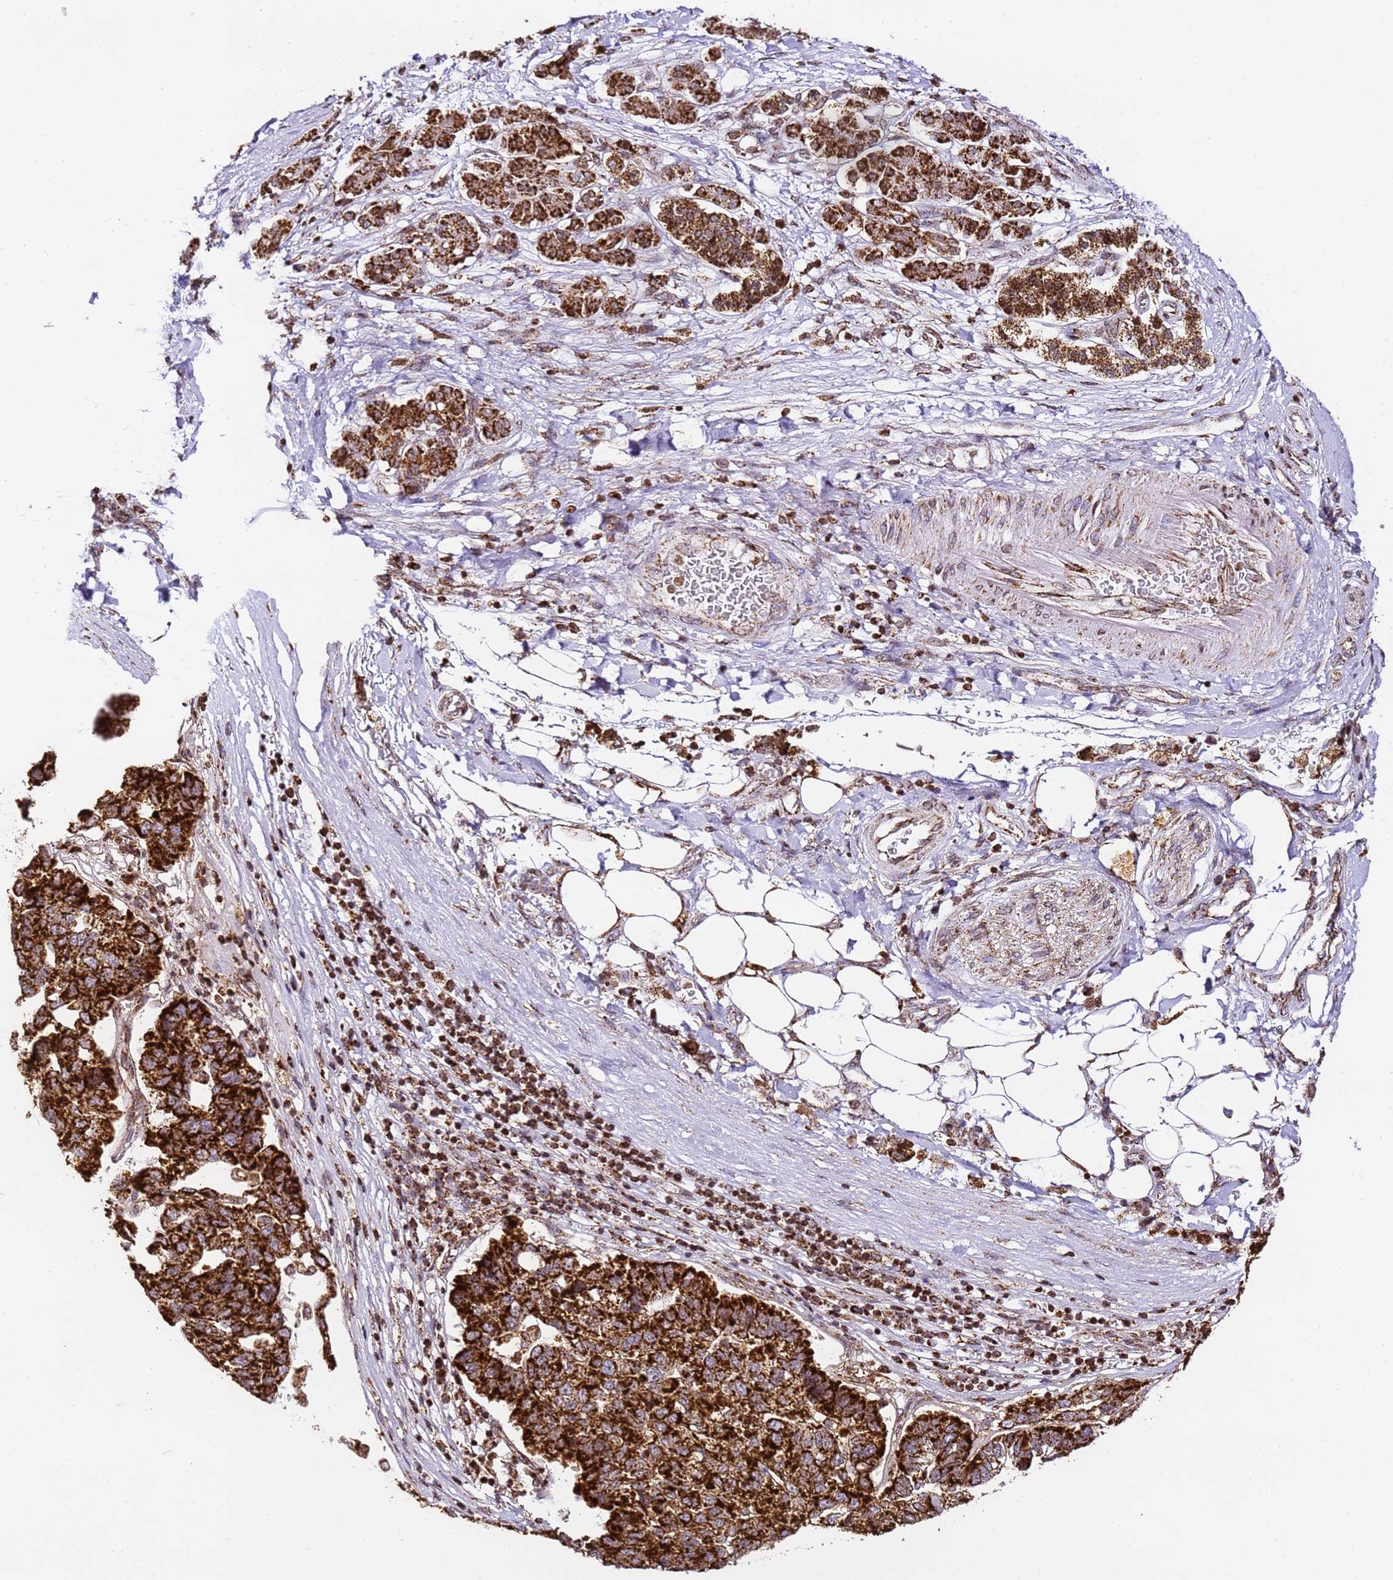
{"staining": {"intensity": "strong", "quantity": ">75%", "location": "cytoplasmic/membranous"}, "tissue": "pancreatic cancer", "cell_type": "Tumor cells", "image_type": "cancer", "snomed": [{"axis": "morphology", "description": "Adenocarcinoma, NOS"}, {"axis": "topography", "description": "Pancreas"}], "caption": "This photomicrograph displays pancreatic cancer (adenocarcinoma) stained with immunohistochemistry (IHC) to label a protein in brown. The cytoplasmic/membranous of tumor cells show strong positivity for the protein. Nuclei are counter-stained blue.", "gene": "HSPE1", "patient": {"sex": "female", "age": 61}}